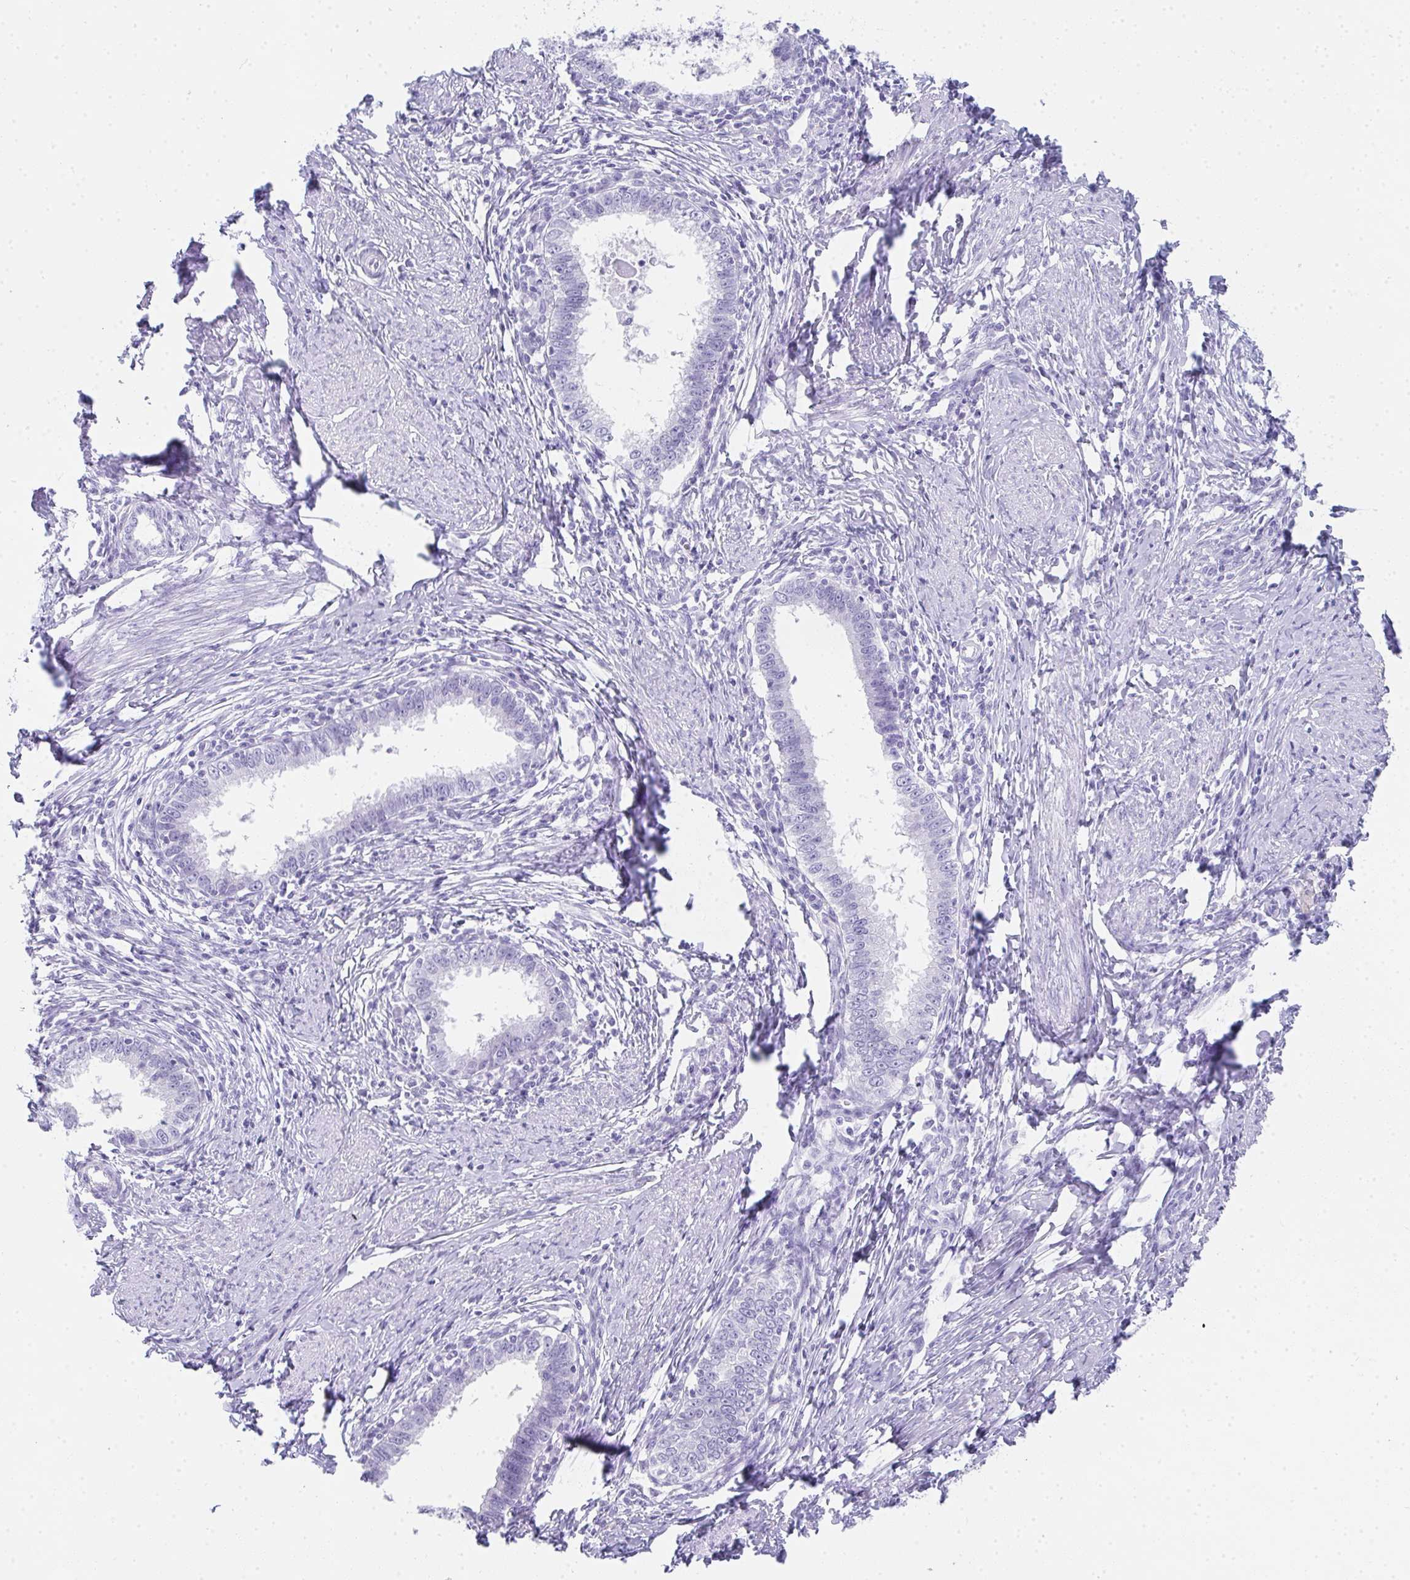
{"staining": {"intensity": "negative", "quantity": "none", "location": "none"}, "tissue": "cervical cancer", "cell_type": "Tumor cells", "image_type": "cancer", "snomed": [{"axis": "morphology", "description": "Adenocarcinoma, NOS"}, {"axis": "topography", "description": "Cervix"}], "caption": "Histopathology image shows no protein staining in tumor cells of cervical cancer tissue.", "gene": "RLF", "patient": {"sex": "female", "age": 36}}